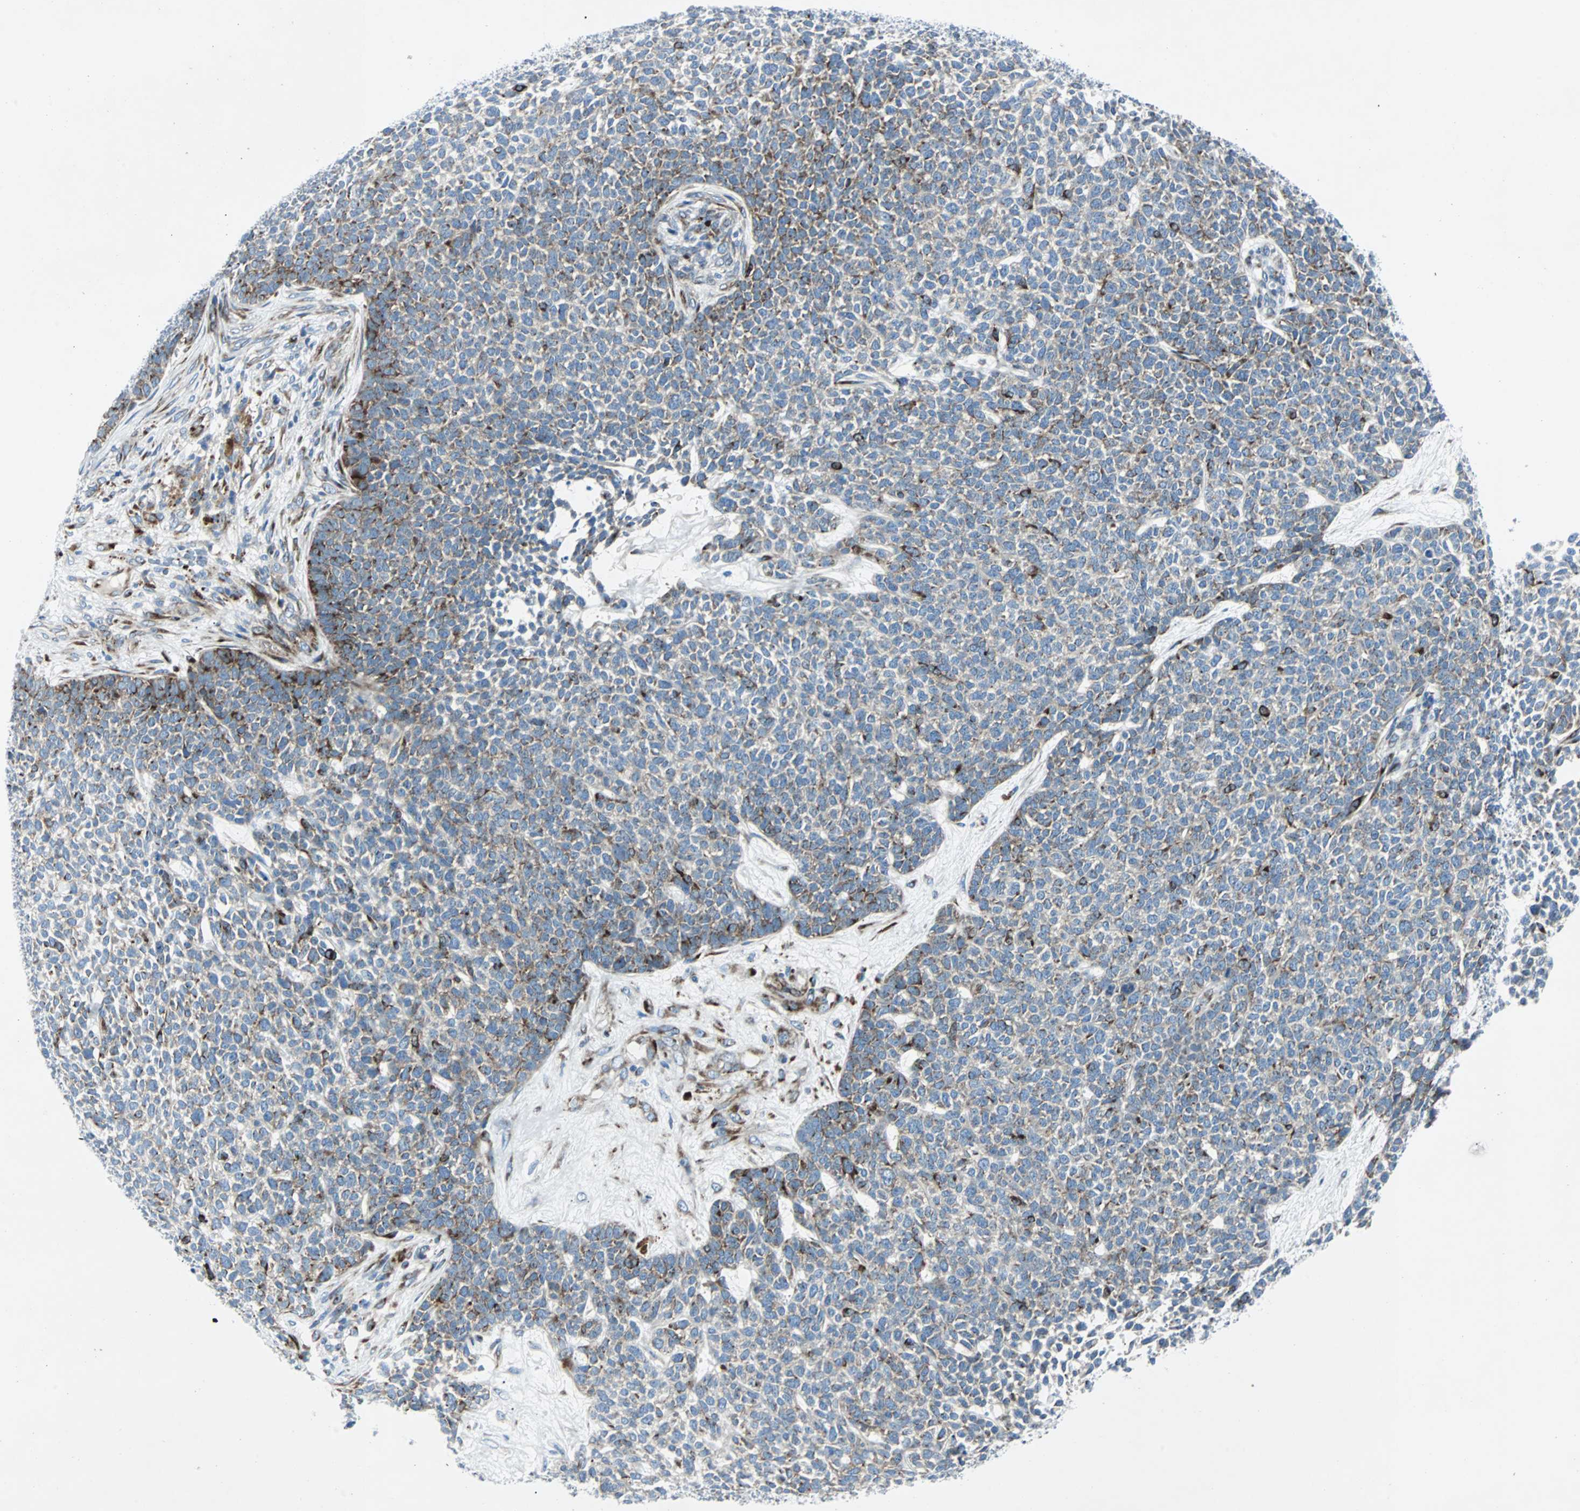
{"staining": {"intensity": "moderate", "quantity": ">75%", "location": "cytoplasmic/membranous"}, "tissue": "skin cancer", "cell_type": "Tumor cells", "image_type": "cancer", "snomed": [{"axis": "morphology", "description": "Basal cell carcinoma"}, {"axis": "topography", "description": "Skin"}], "caption": "This is a photomicrograph of immunohistochemistry (IHC) staining of basal cell carcinoma (skin), which shows moderate staining in the cytoplasmic/membranous of tumor cells.", "gene": "BBC3", "patient": {"sex": "female", "age": 84}}